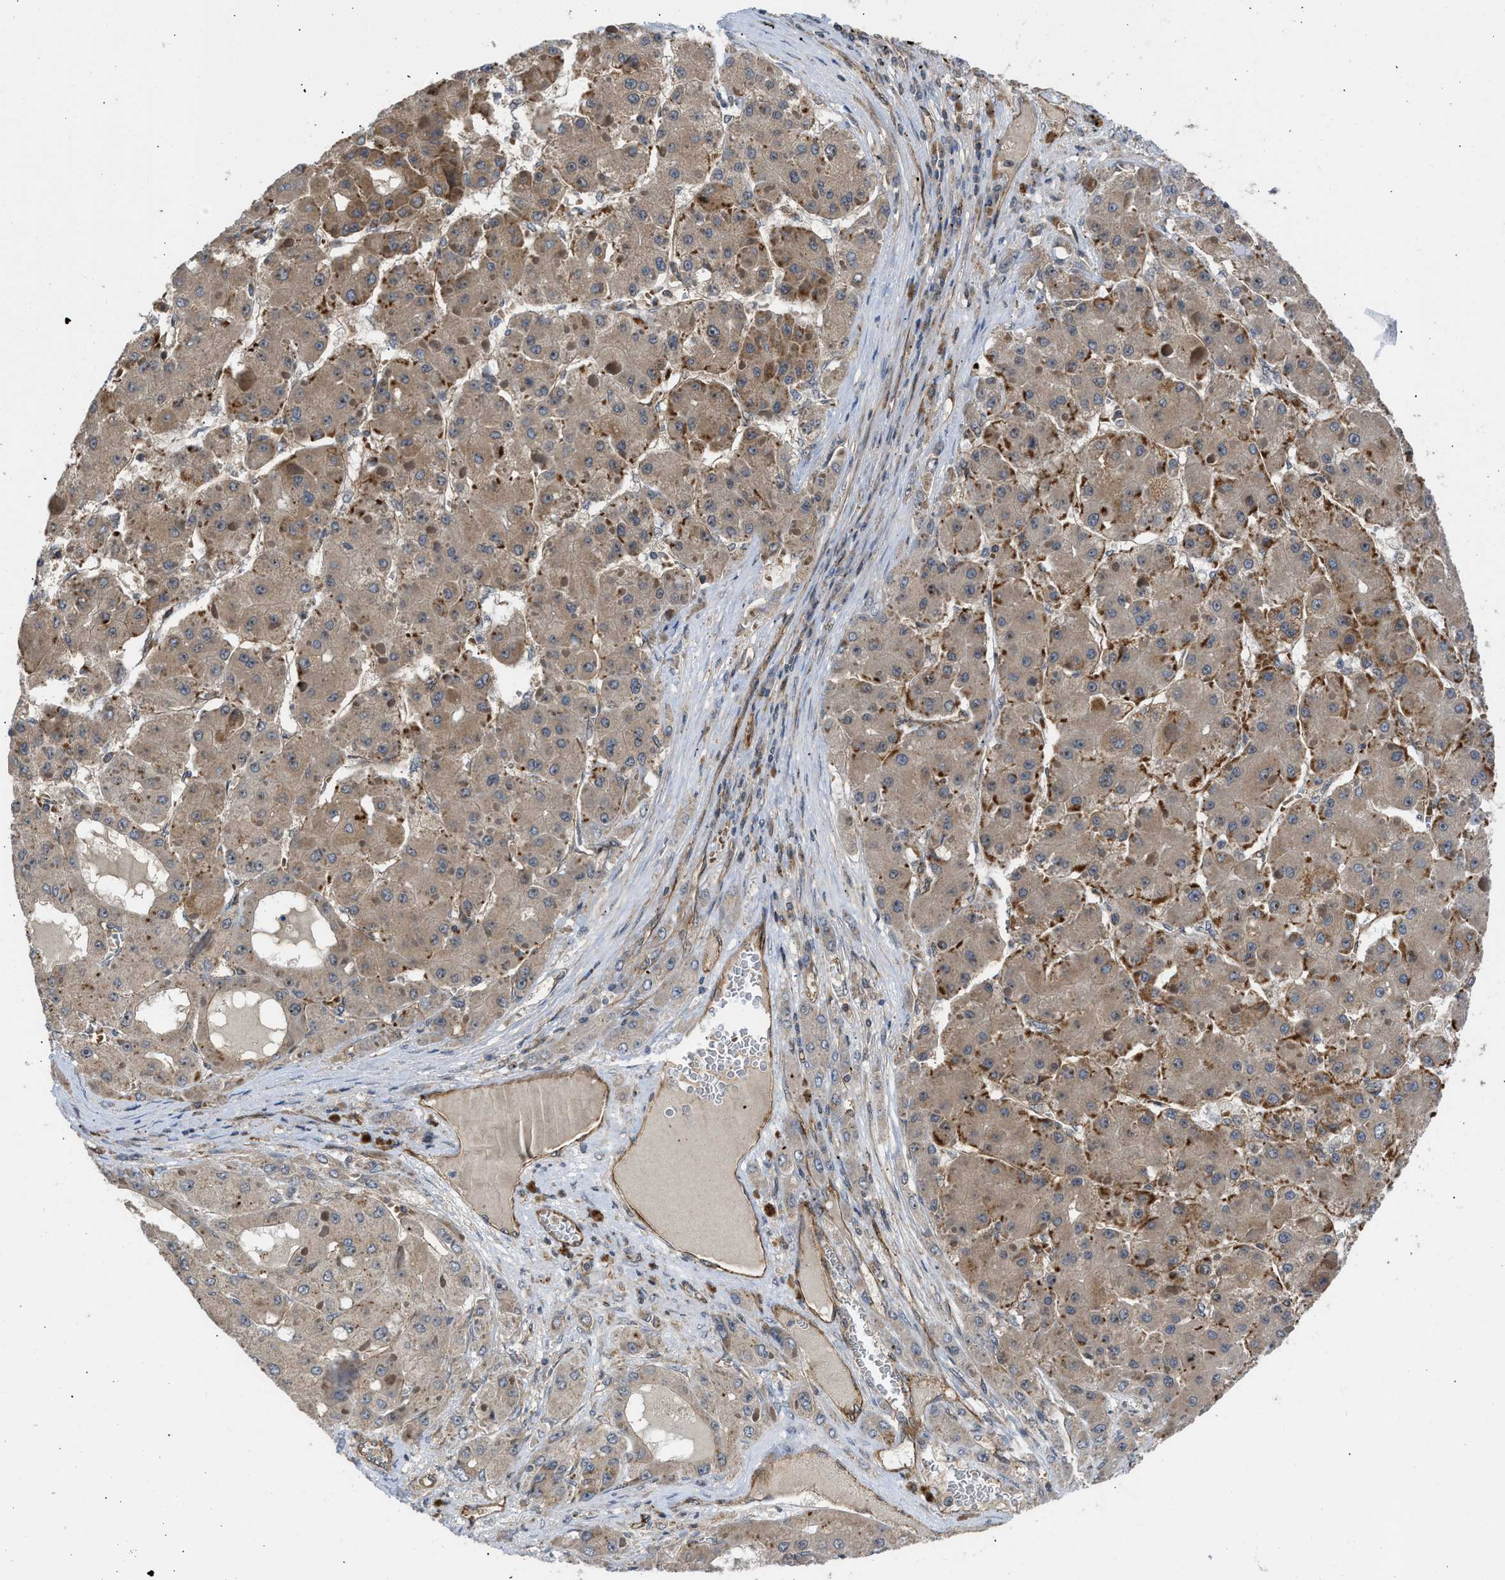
{"staining": {"intensity": "moderate", "quantity": "25%-75%", "location": "cytoplasmic/membranous"}, "tissue": "liver cancer", "cell_type": "Tumor cells", "image_type": "cancer", "snomed": [{"axis": "morphology", "description": "Carcinoma, Hepatocellular, NOS"}, {"axis": "topography", "description": "Liver"}], "caption": "Human liver hepatocellular carcinoma stained with a protein marker shows moderate staining in tumor cells.", "gene": "GPATCH2L", "patient": {"sex": "female", "age": 73}}